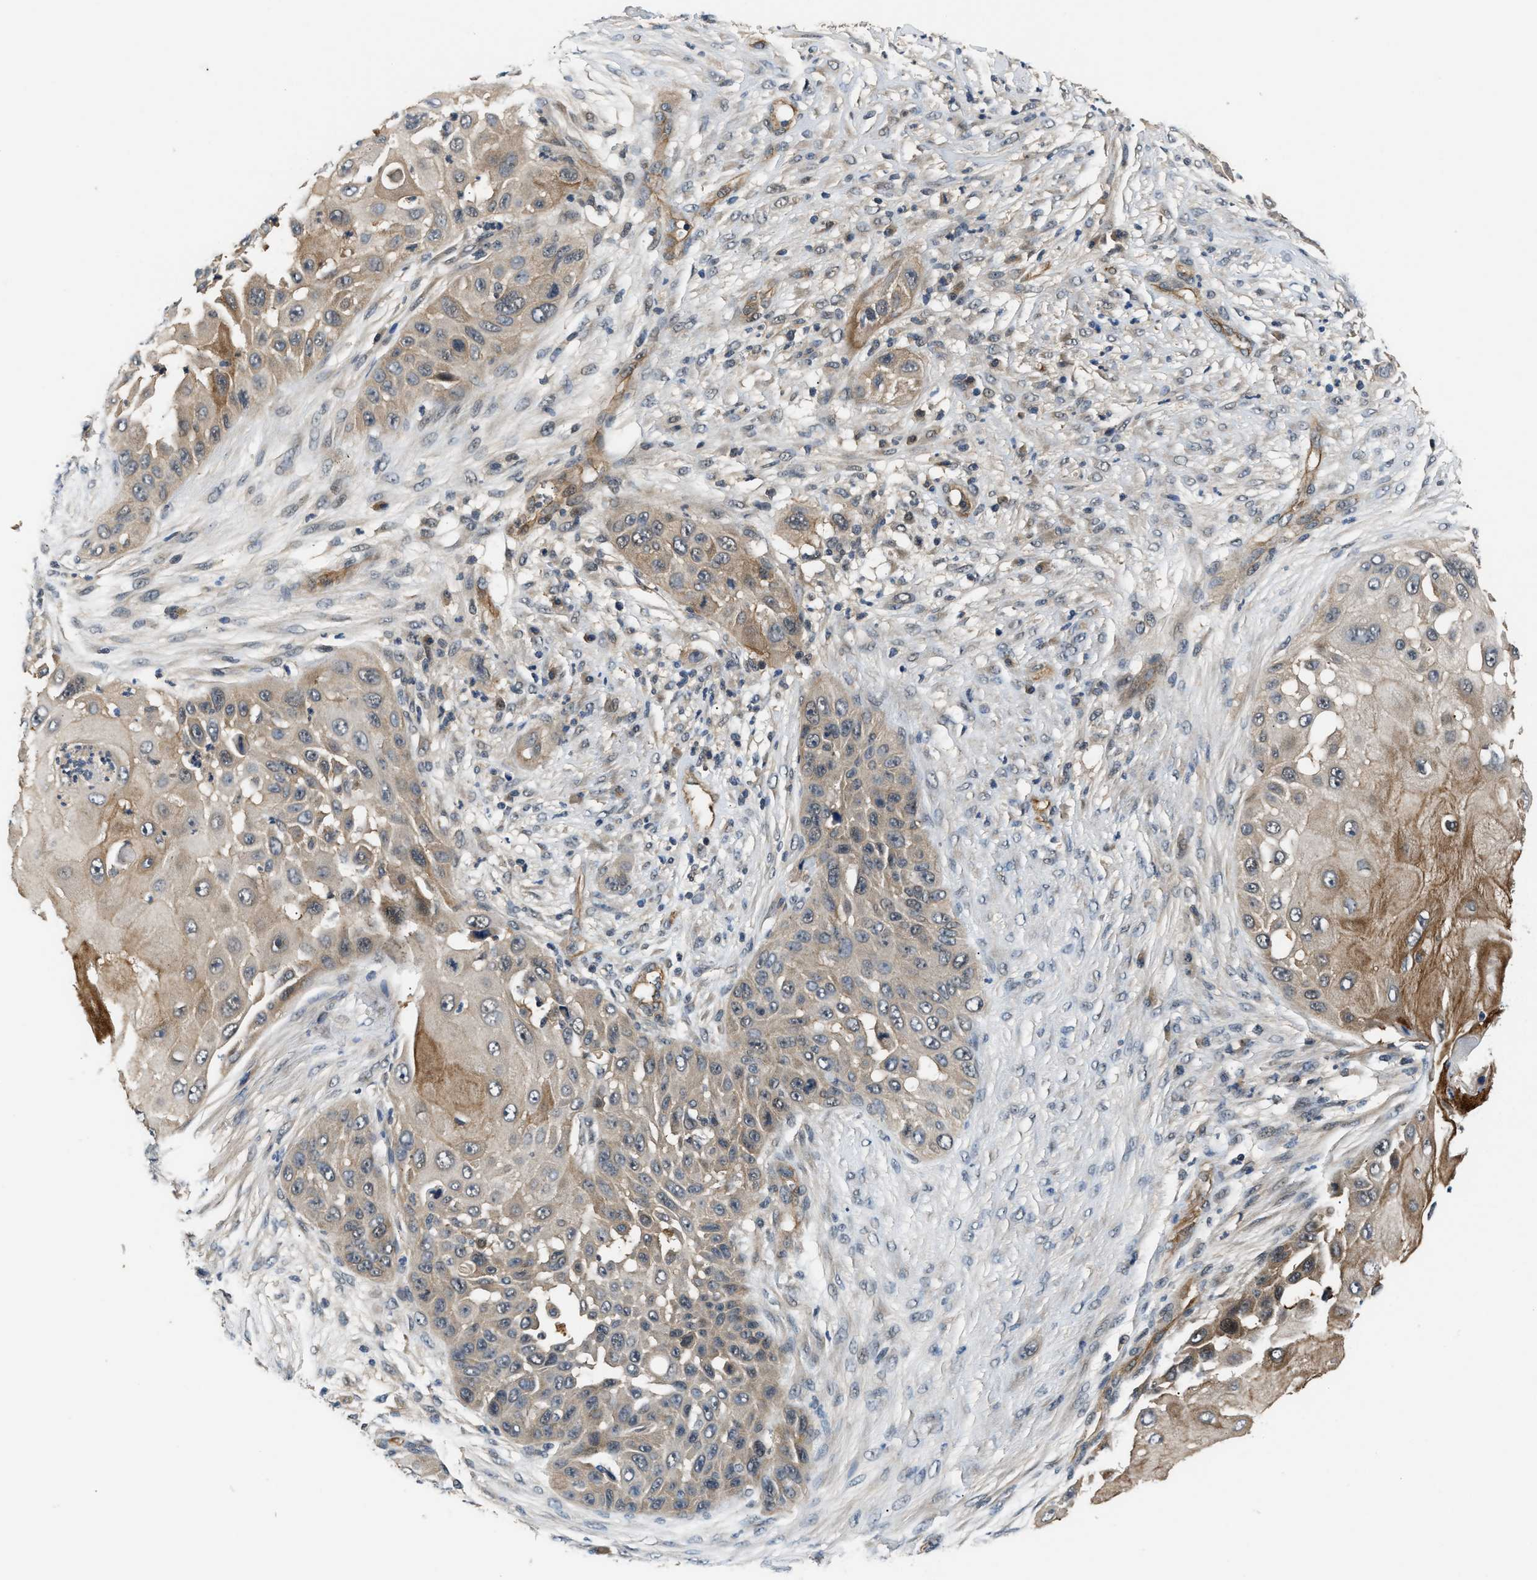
{"staining": {"intensity": "moderate", "quantity": "<25%", "location": "cytoplasmic/membranous"}, "tissue": "skin cancer", "cell_type": "Tumor cells", "image_type": "cancer", "snomed": [{"axis": "morphology", "description": "Squamous cell carcinoma, NOS"}, {"axis": "topography", "description": "Skin"}], "caption": "High-power microscopy captured an immunohistochemistry (IHC) micrograph of skin cancer, revealing moderate cytoplasmic/membranous positivity in approximately <25% of tumor cells.", "gene": "COPS2", "patient": {"sex": "female", "age": 44}}